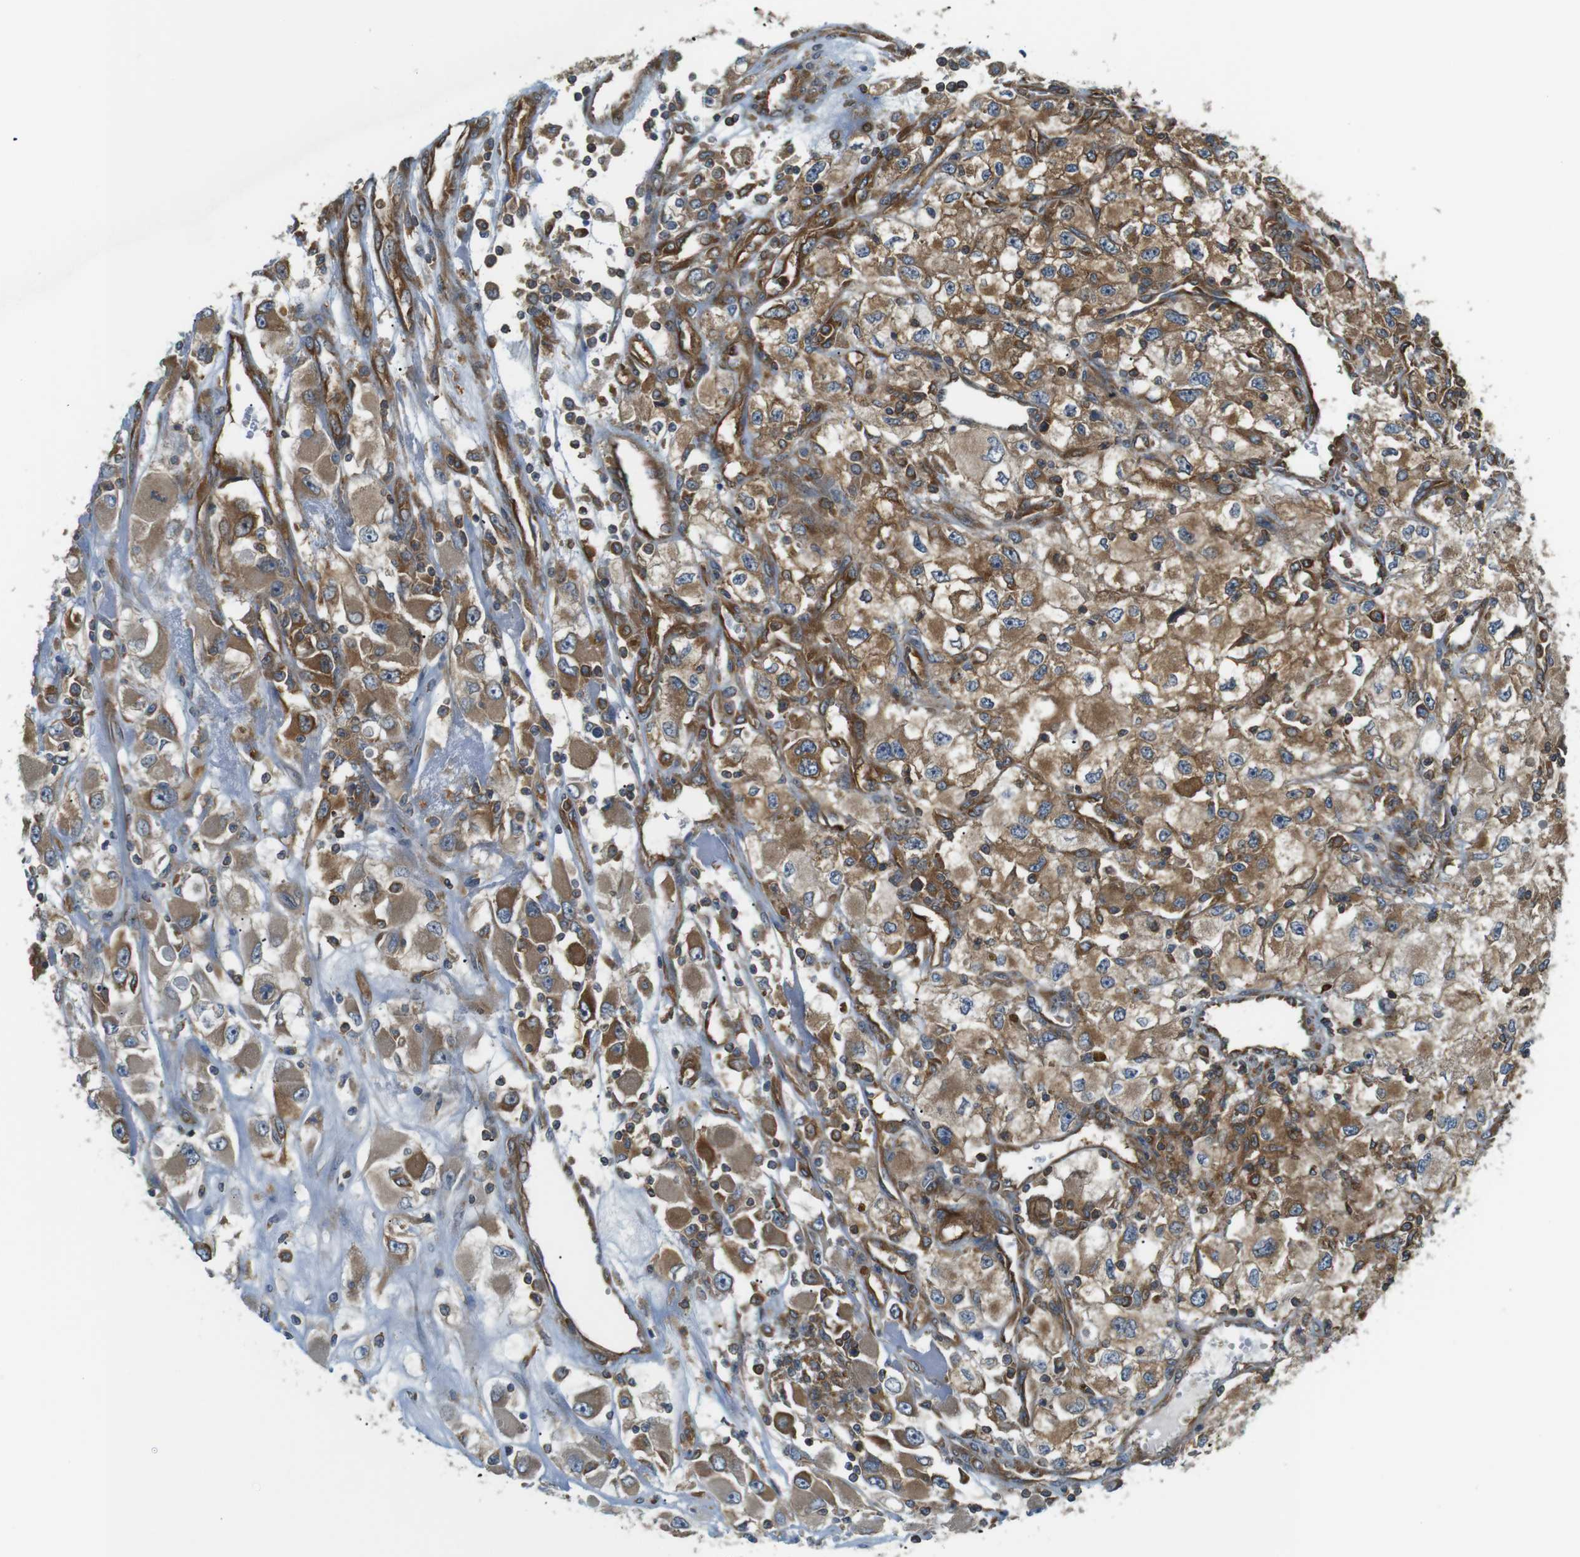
{"staining": {"intensity": "moderate", "quantity": ">75%", "location": "cytoplasmic/membranous"}, "tissue": "renal cancer", "cell_type": "Tumor cells", "image_type": "cancer", "snomed": [{"axis": "morphology", "description": "Adenocarcinoma, NOS"}, {"axis": "topography", "description": "Kidney"}], "caption": "Immunohistochemistry image of neoplastic tissue: renal adenocarcinoma stained using IHC shows medium levels of moderate protein expression localized specifically in the cytoplasmic/membranous of tumor cells, appearing as a cytoplasmic/membranous brown color.", "gene": "TSC1", "patient": {"sex": "female", "age": 52}}